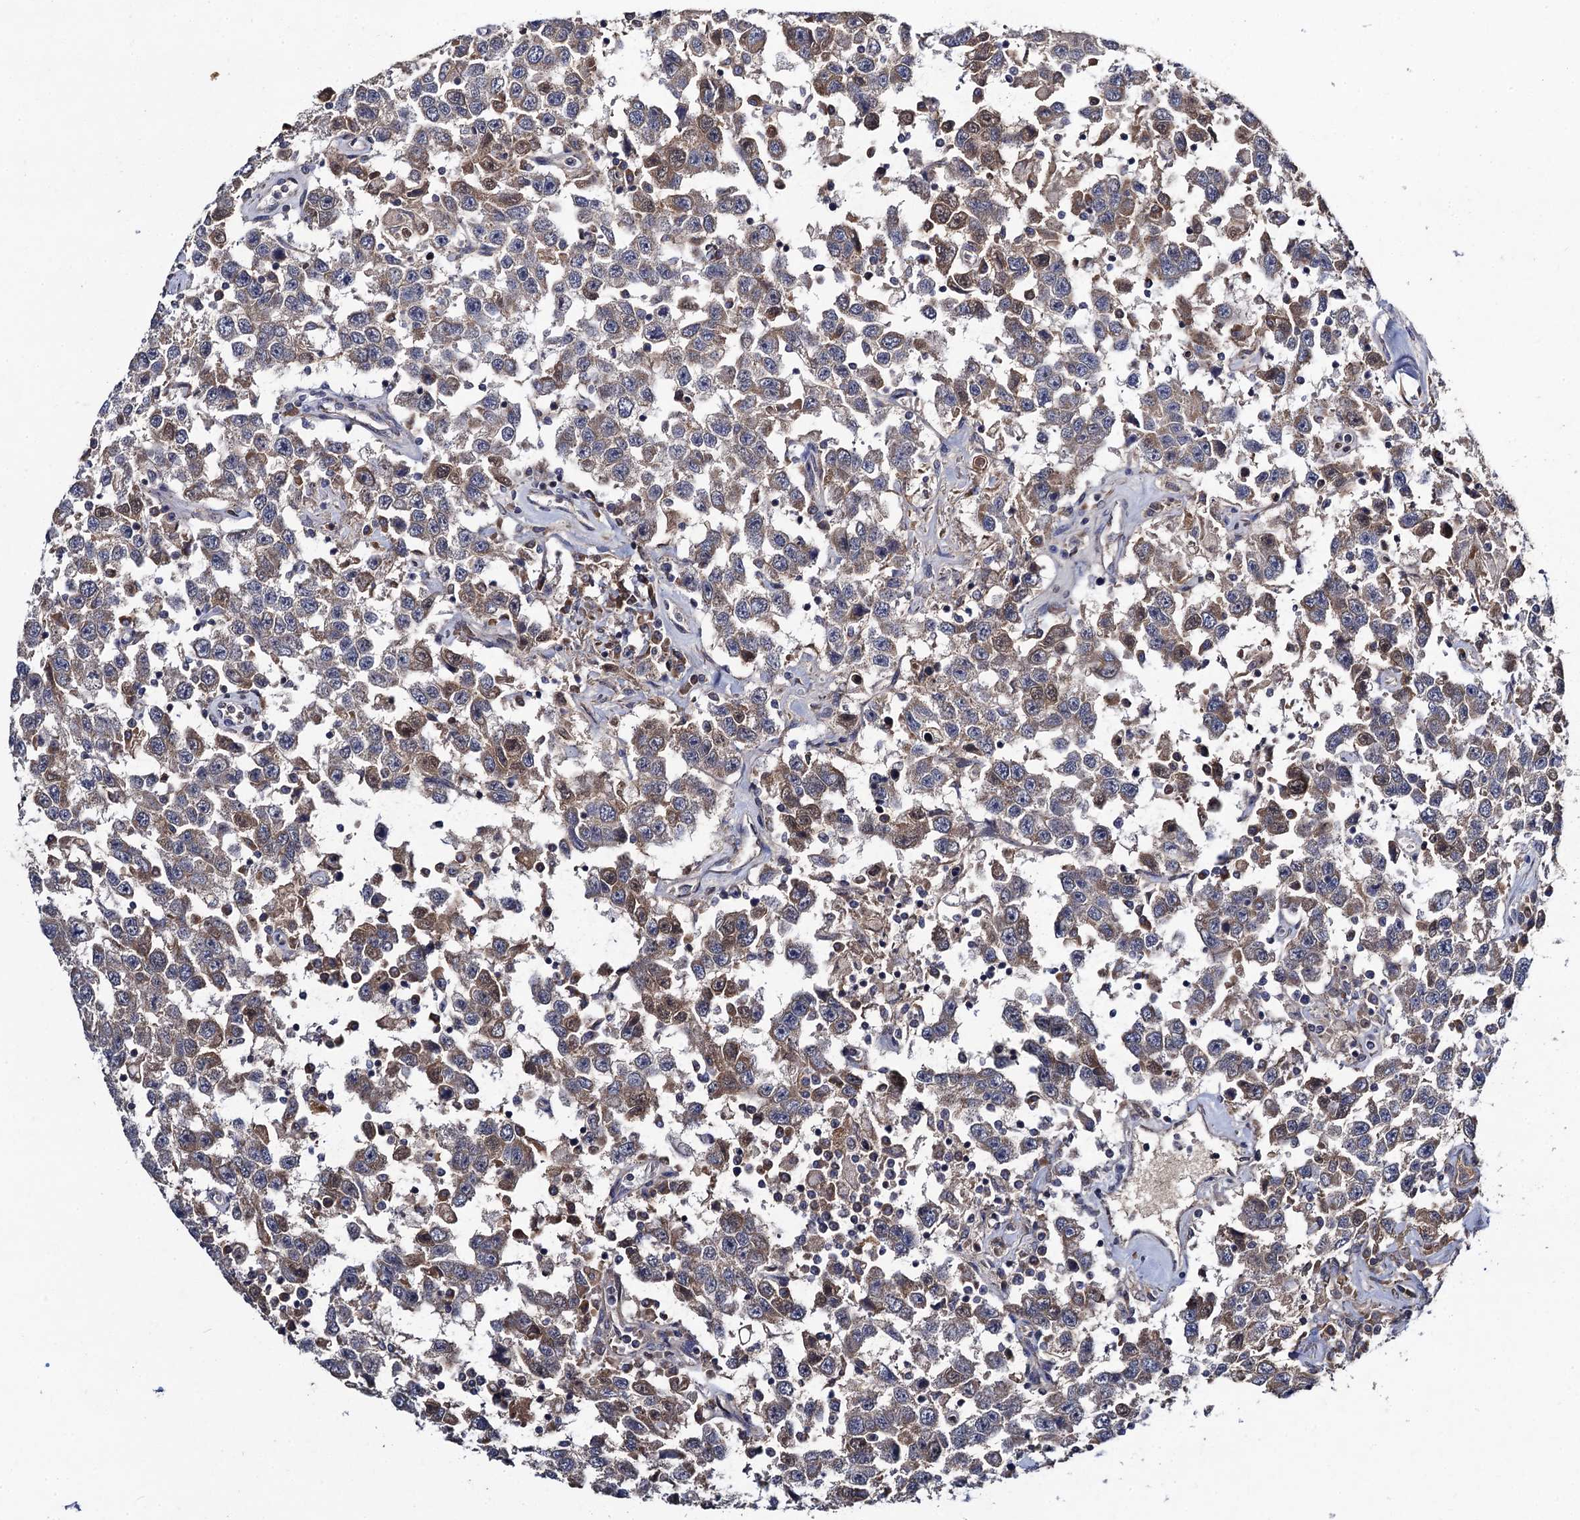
{"staining": {"intensity": "moderate", "quantity": "<25%", "location": "cytoplasmic/membranous,nuclear"}, "tissue": "testis cancer", "cell_type": "Tumor cells", "image_type": "cancer", "snomed": [{"axis": "morphology", "description": "Seminoma, NOS"}, {"axis": "topography", "description": "Testis"}], "caption": "A low amount of moderate cytoplasmic/membranous and nuclear positivity is identified in about <25% of tumor cells in seminoma (testis) tissue. (brown staining indicates protein expression, while blue staining denotes nuclei).", "gene": "VPS37D", "patient": {"sex": "male", "age": 41}}